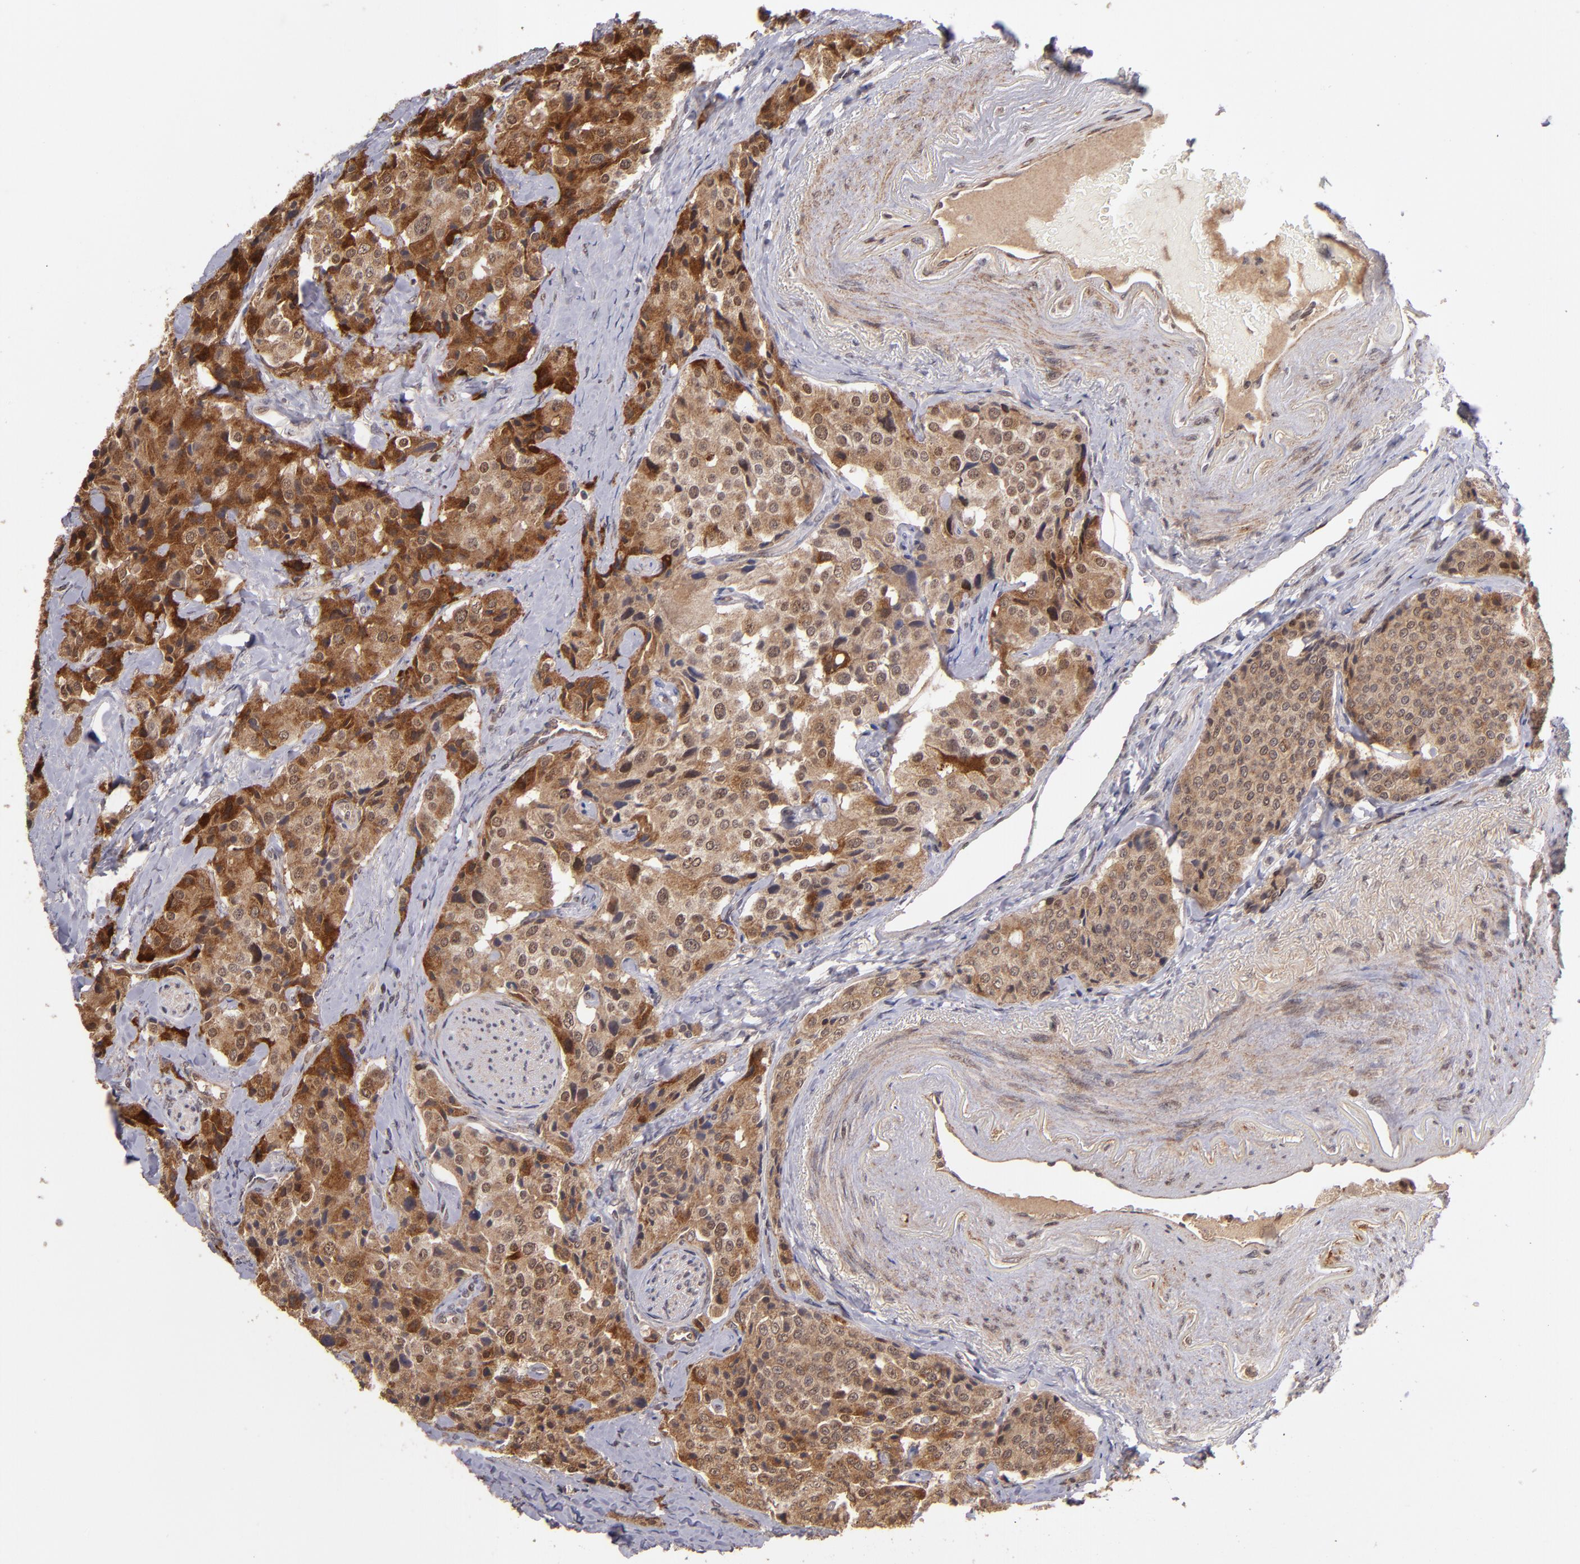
{"staining": {"intensity": "strong", "quantity": ">75%", "location": "cytoplasmic/membranous"}, "tissue": "carcinoid", "cell_type": "Tumor cells", "image_type": "cancer", "snomed": [{"axis": "morphology", "description": "Carcinoid, malignant, NOS"}, {"axis": "topography", "description": "Colon"}], "caption": "Malignant carcinoid stained with immunohistochemistry (IHC) reveals strong cytoplasmic/membranous expression in approximately >75% of tumor cells. Immunohistochemistry (ihc) stains the protein of interest in brown and the nuclei are stained blue.", "gene": "ABHD12B", "patient": {"sex": "female", "age": 61}}